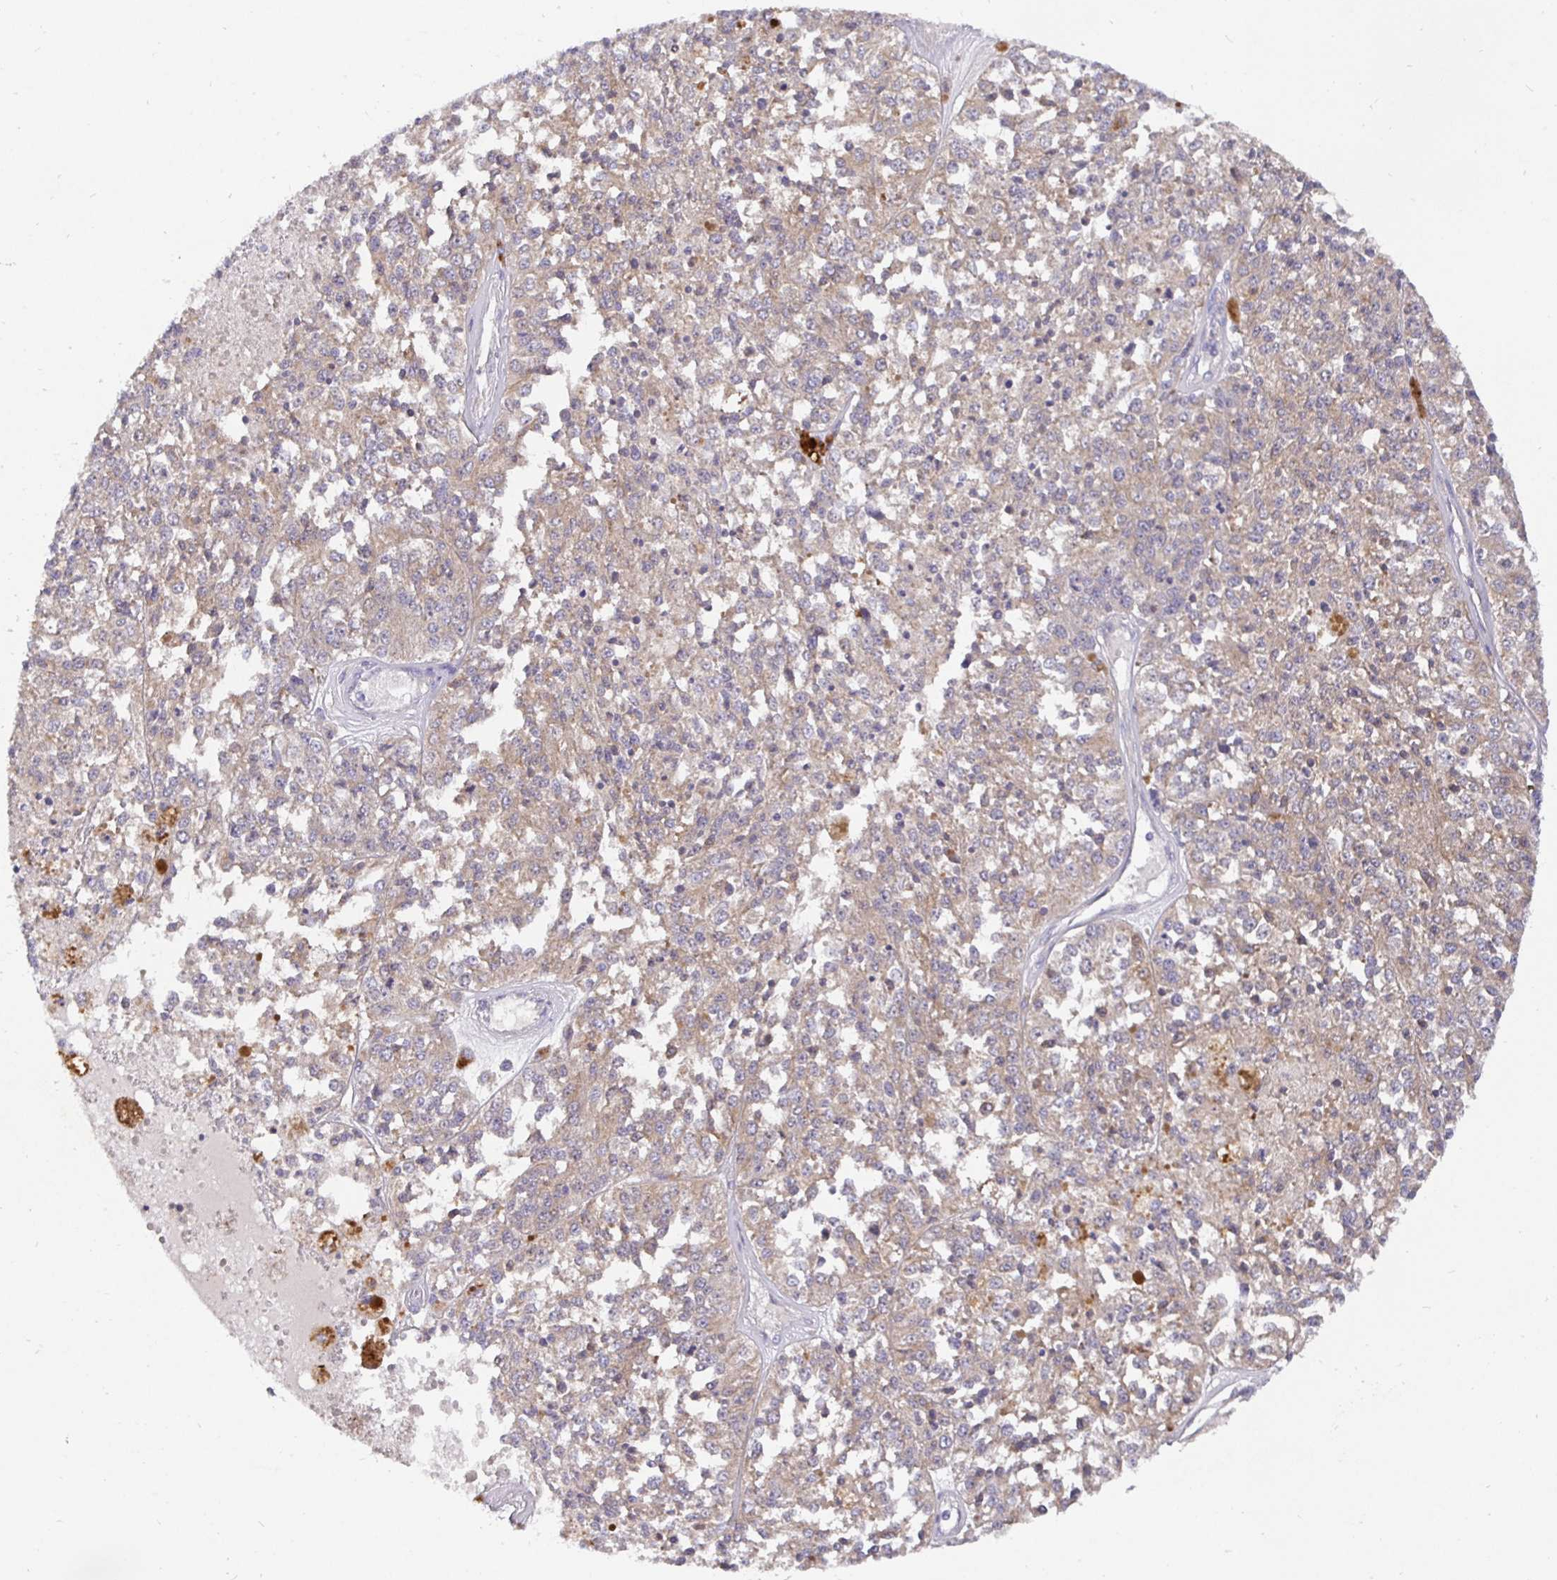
{"staining": {"intensity": "weak", "quantity": "<25%", "location": "cytoplasmic/membranous"}, "tissue": "melanoma", "cell_type": "Tumor cells", "image_type": "cancer", "snomed": [{"axis": "morphology", "description": "Malignant melanoma, Metastatic site"}, {"axis": "topography", "description": "Lymph node"}], "caption": "A high-resolution photomicrograph shows immunohistochemistry staining of malignant melanoma (metastatic site), which displays no significant expression in tumor cells. (Immunohistochemistry, brightfield microscopy, high magnification).", "gene": "KIF21A", "patient": {"sex": "female", "age": 64}}